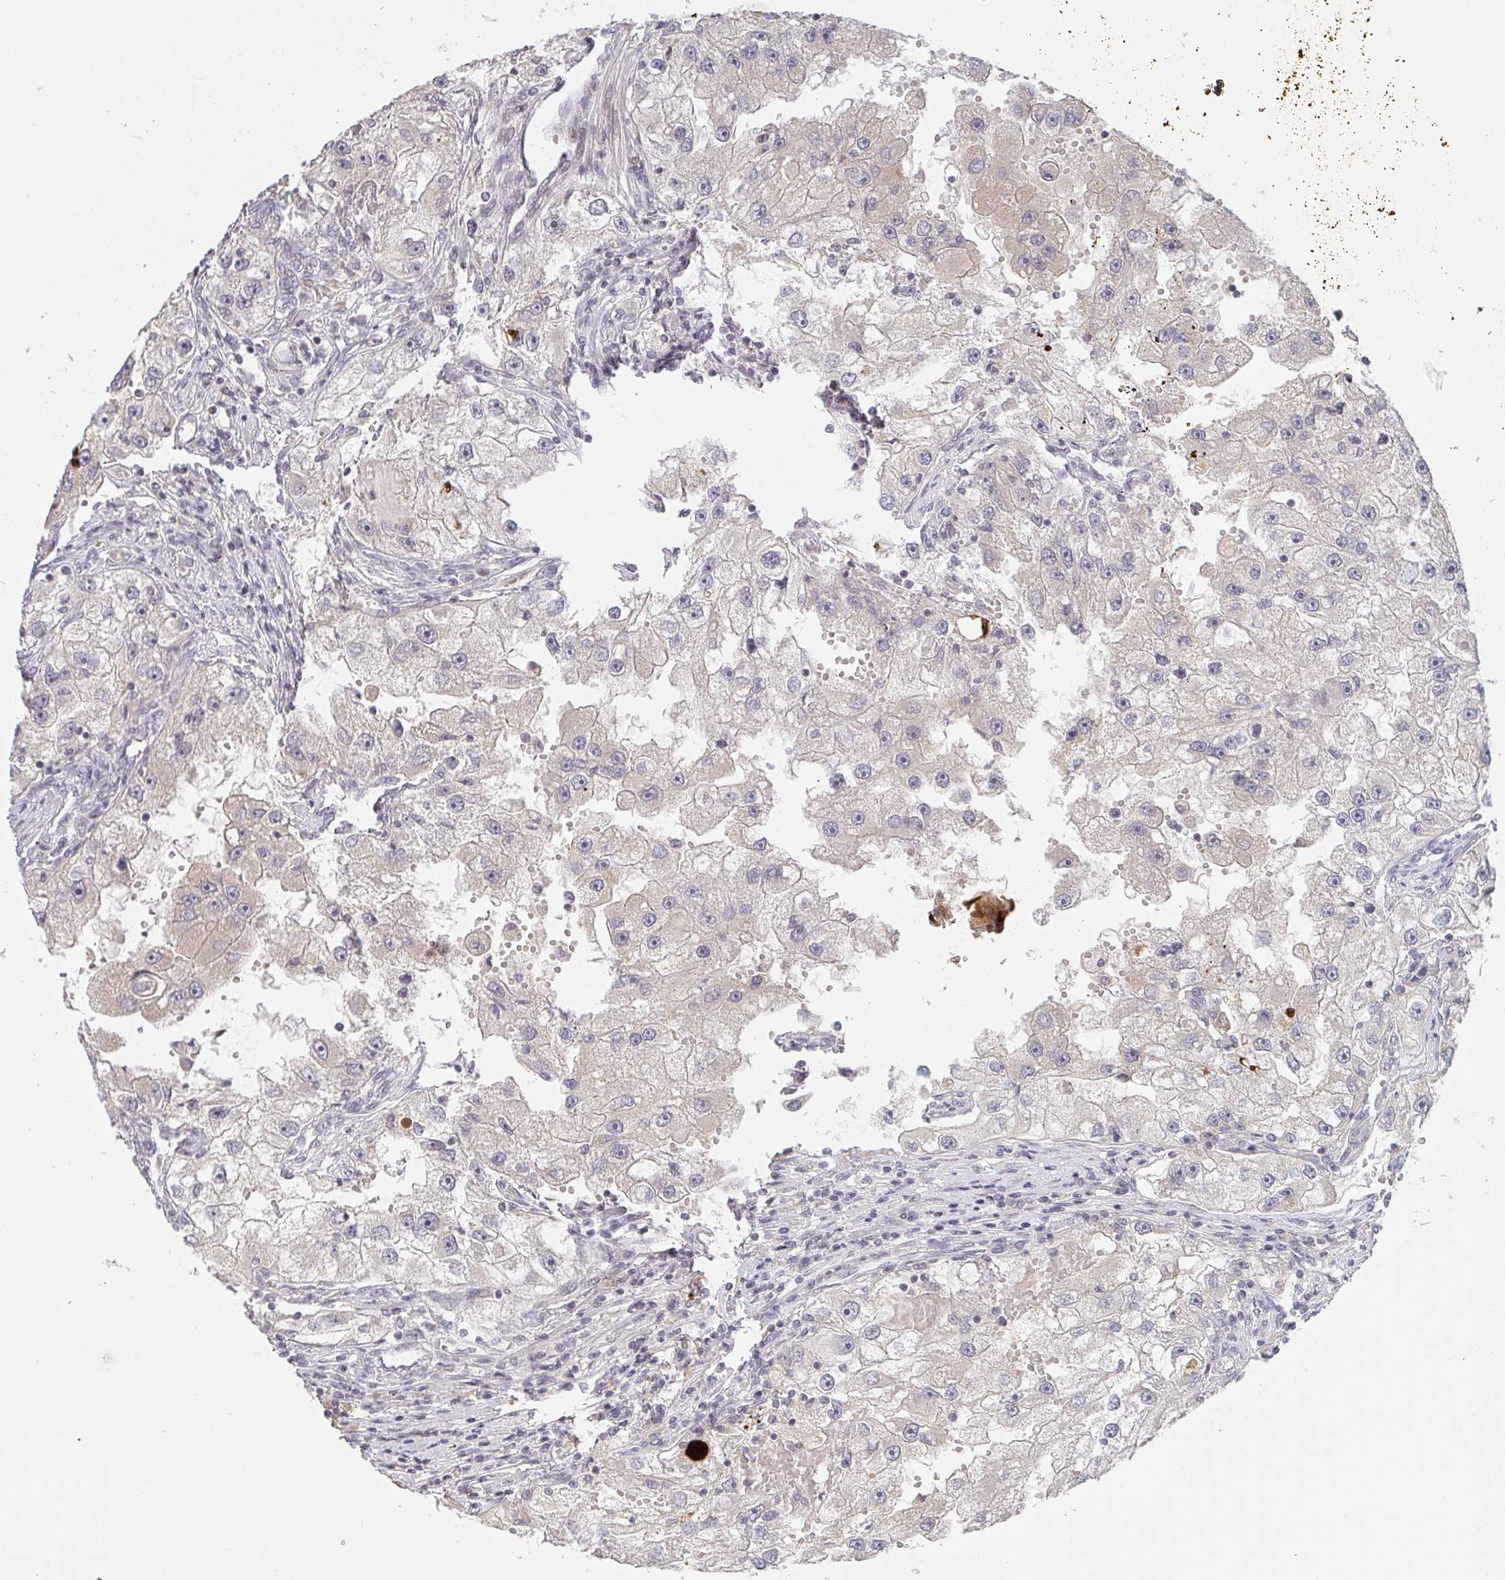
{"staining": {"intensity": "negative", "quantity": "none", "location": "none"}, "tissue": "renal cancer", "cell_type": "Tumor cells", "image_type": "cancer", "snomed": [{"axis": "morphology", "description": "Adenocarcinoma, NOS"}, {"axis": "topography", "description": "Kidney"}], "caption": "This is an immunohistochemistry (IHC) photomicrograph of human renal adenocarcinoma. There is no expression in tumor cells.", "gene": "DCST1", "patient": {"sex": "male", "age": 63}}